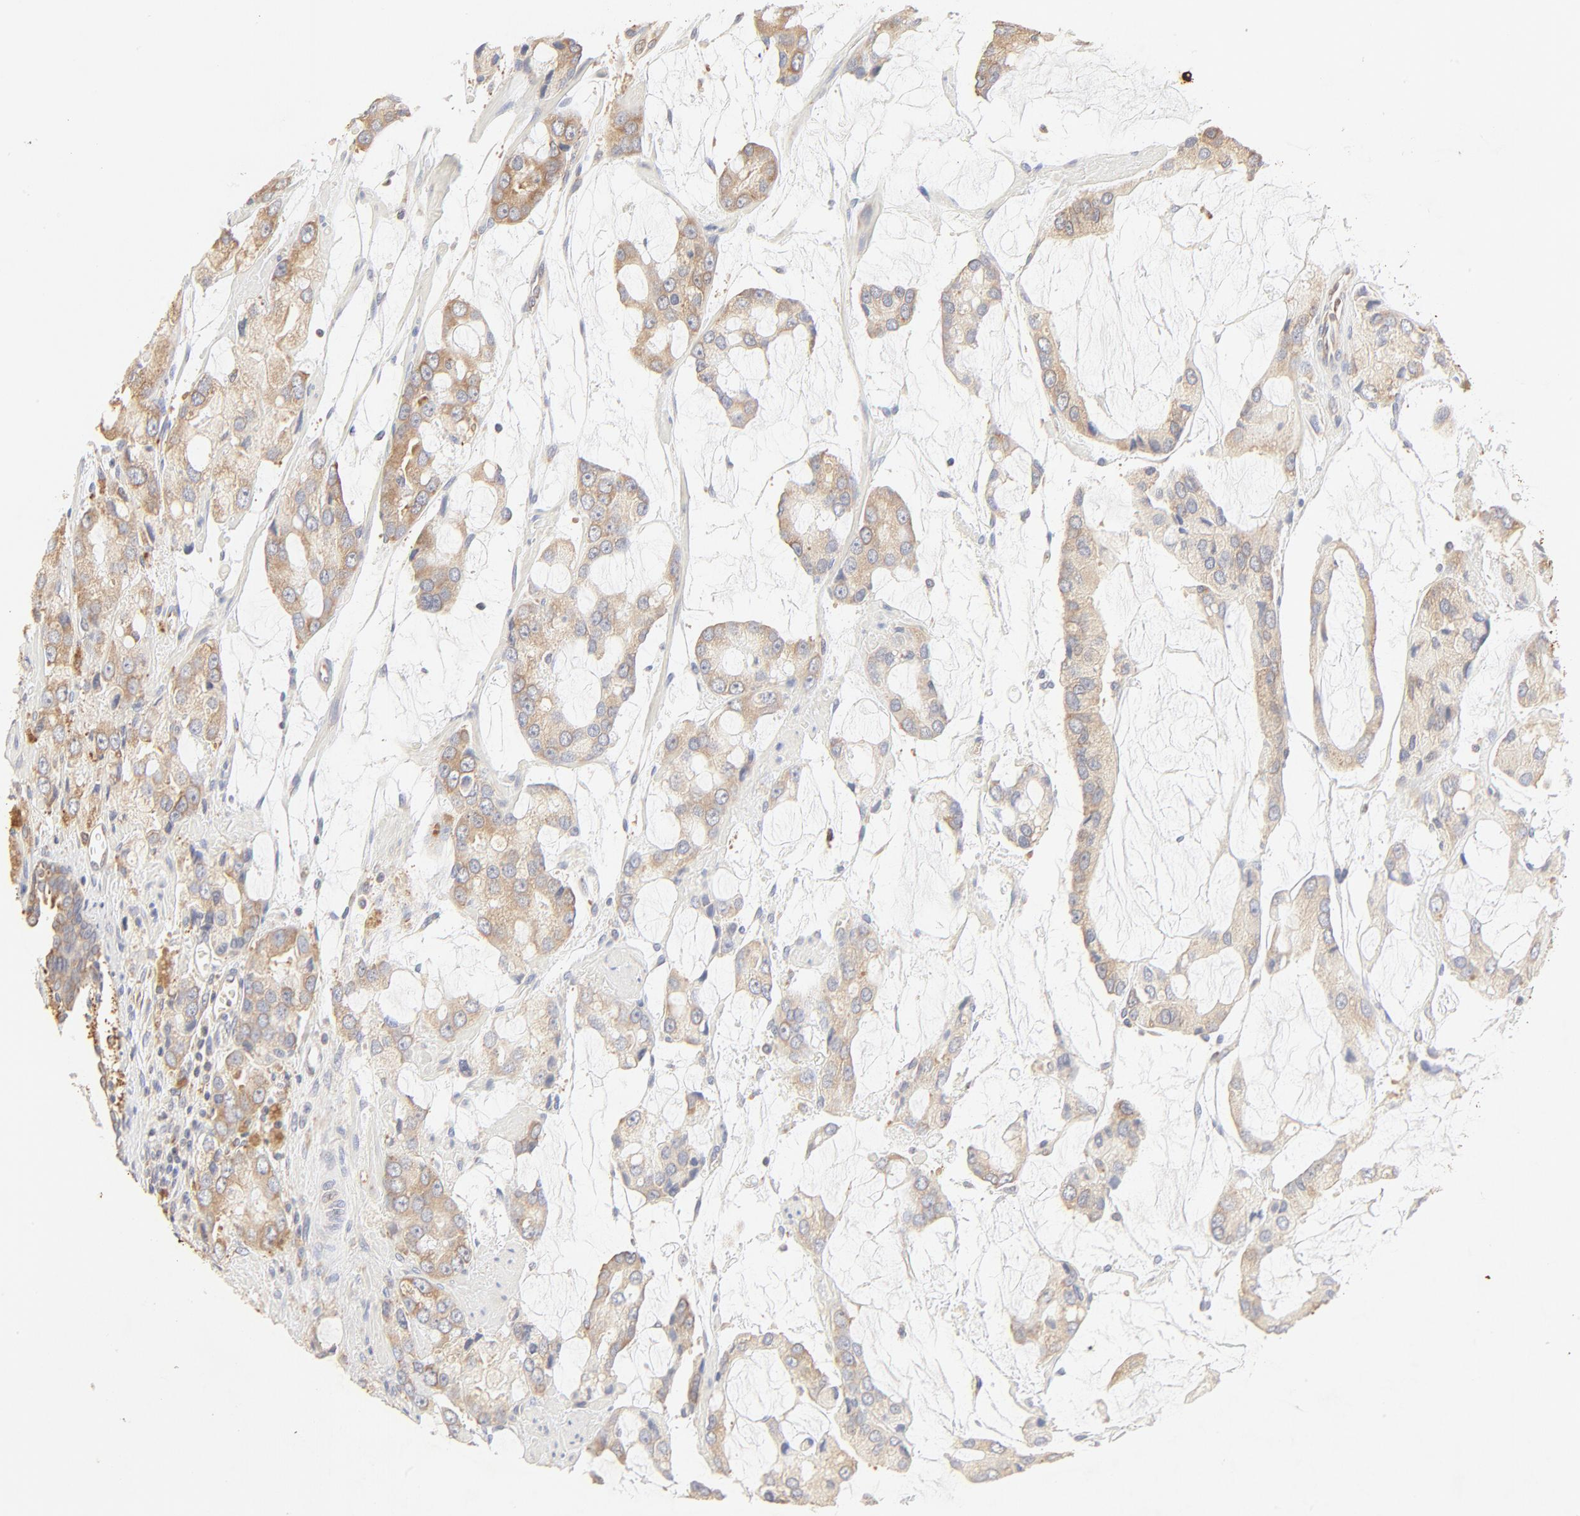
{"staining": {"intensity": "weak", "quantity": ">75%", "location": "cytoplasmic/membranous"}, "tissue": "prostate cancer", "cell_type": "Tumor cells", "image_type": "cancer", "snomed": [{"axis": "morphology", "description": "Adenocarcinoma, High grade"}, {"axis": "topography", "description": "Prostate"}], "caption": "This image reveals IHC staining of human prostate cancer, with low weak cytoplasmic/membranous staining in approximately >75% of tumor cells.", "gene": "RPS20", "patient": {"sex": "male", "age": 67}}